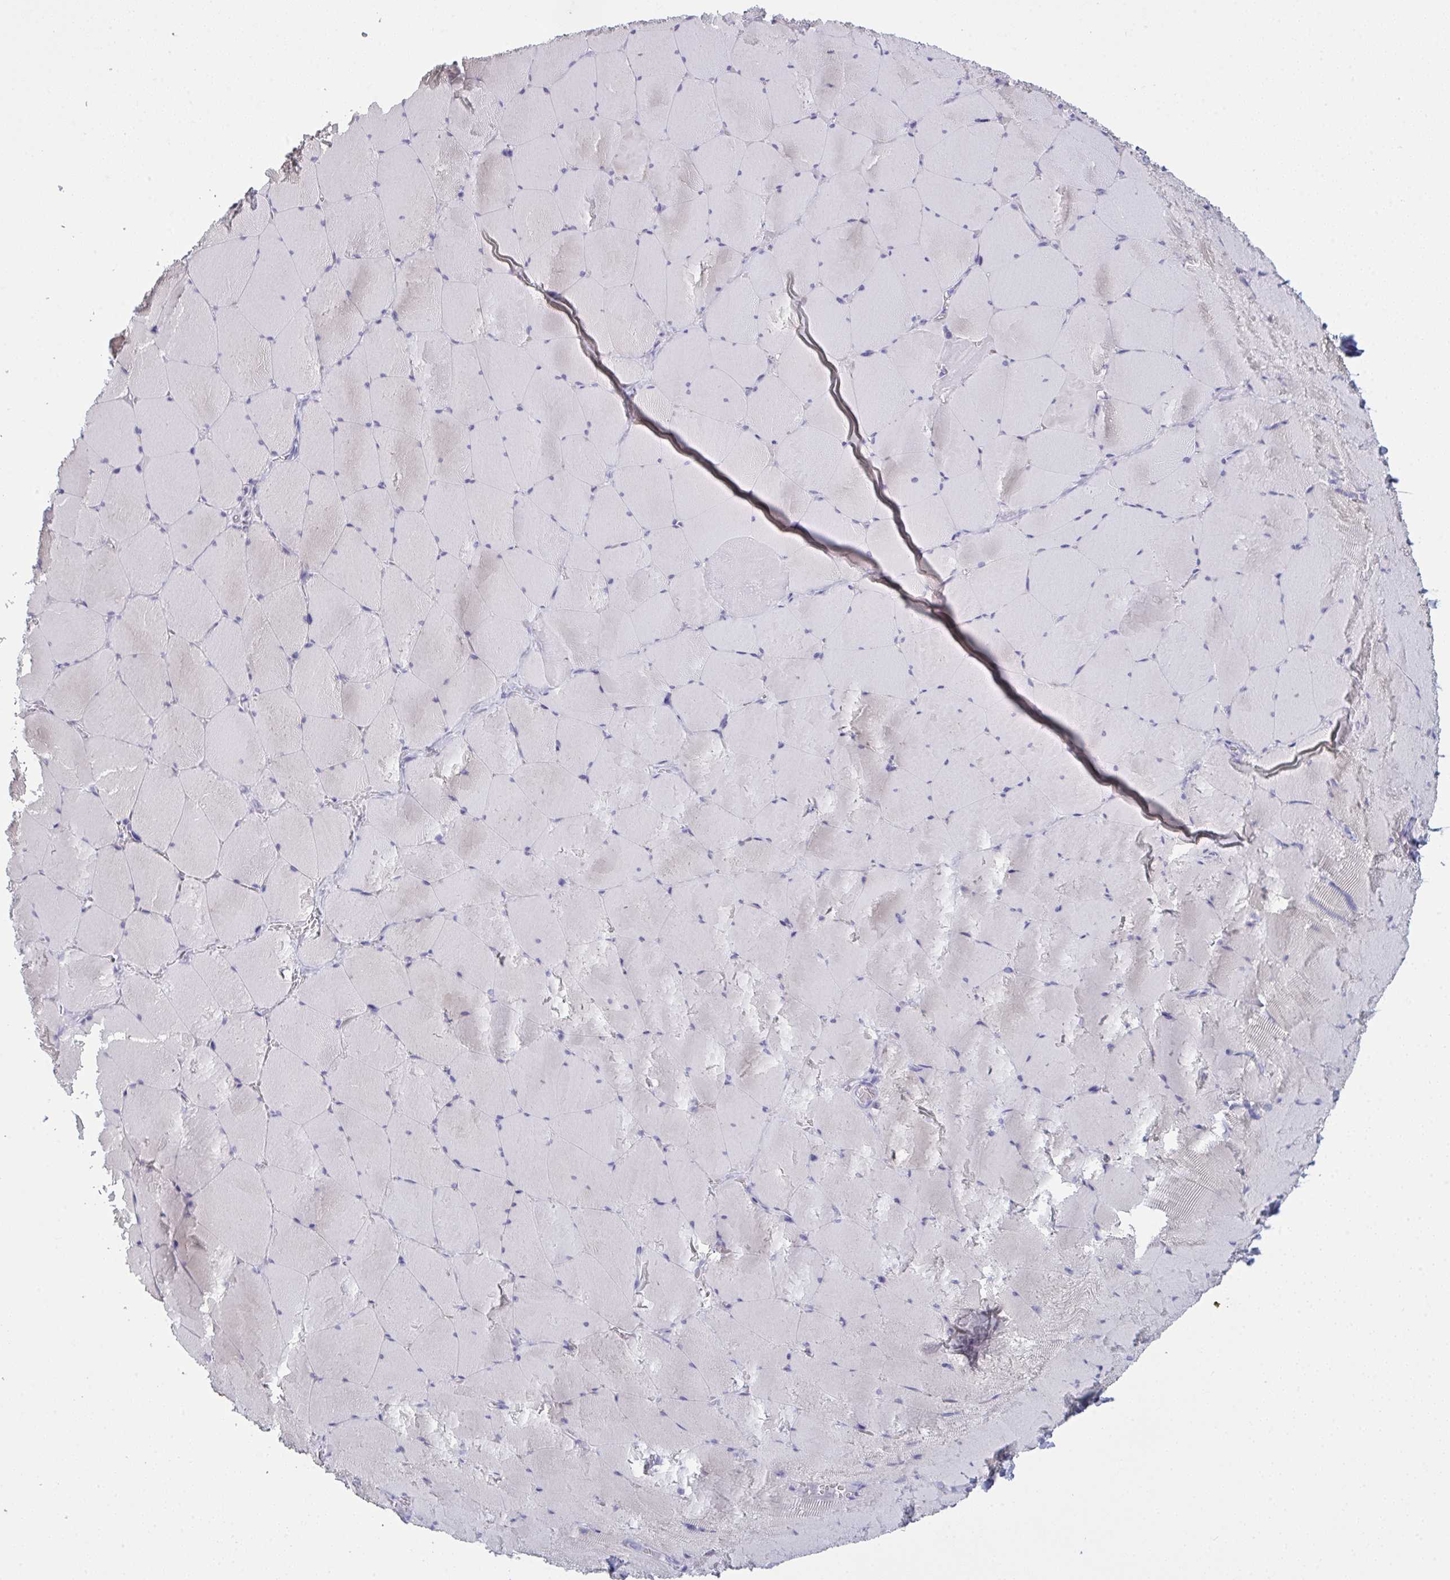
{"staining": {"intensity": "negative", "quantity": "none", "location": "none"}, "tissue": "skeletal muscle", "cell_type": "Myocytes", "image_type": "normal", "snomed": [{"axis": "morphology", "description": "Normal tissue, NOS"}, {"axis": "topography", "description": "Skeletal muscle"}, {"axis": "topography", "description": "Head-Neck"}], "caption": "Immunohistochemical staining of unremarkable skeletal muscle shows no significant positivity in myocytes.", "gene": "TENT5D", "patient": {"sex": "male", "age": 66}}